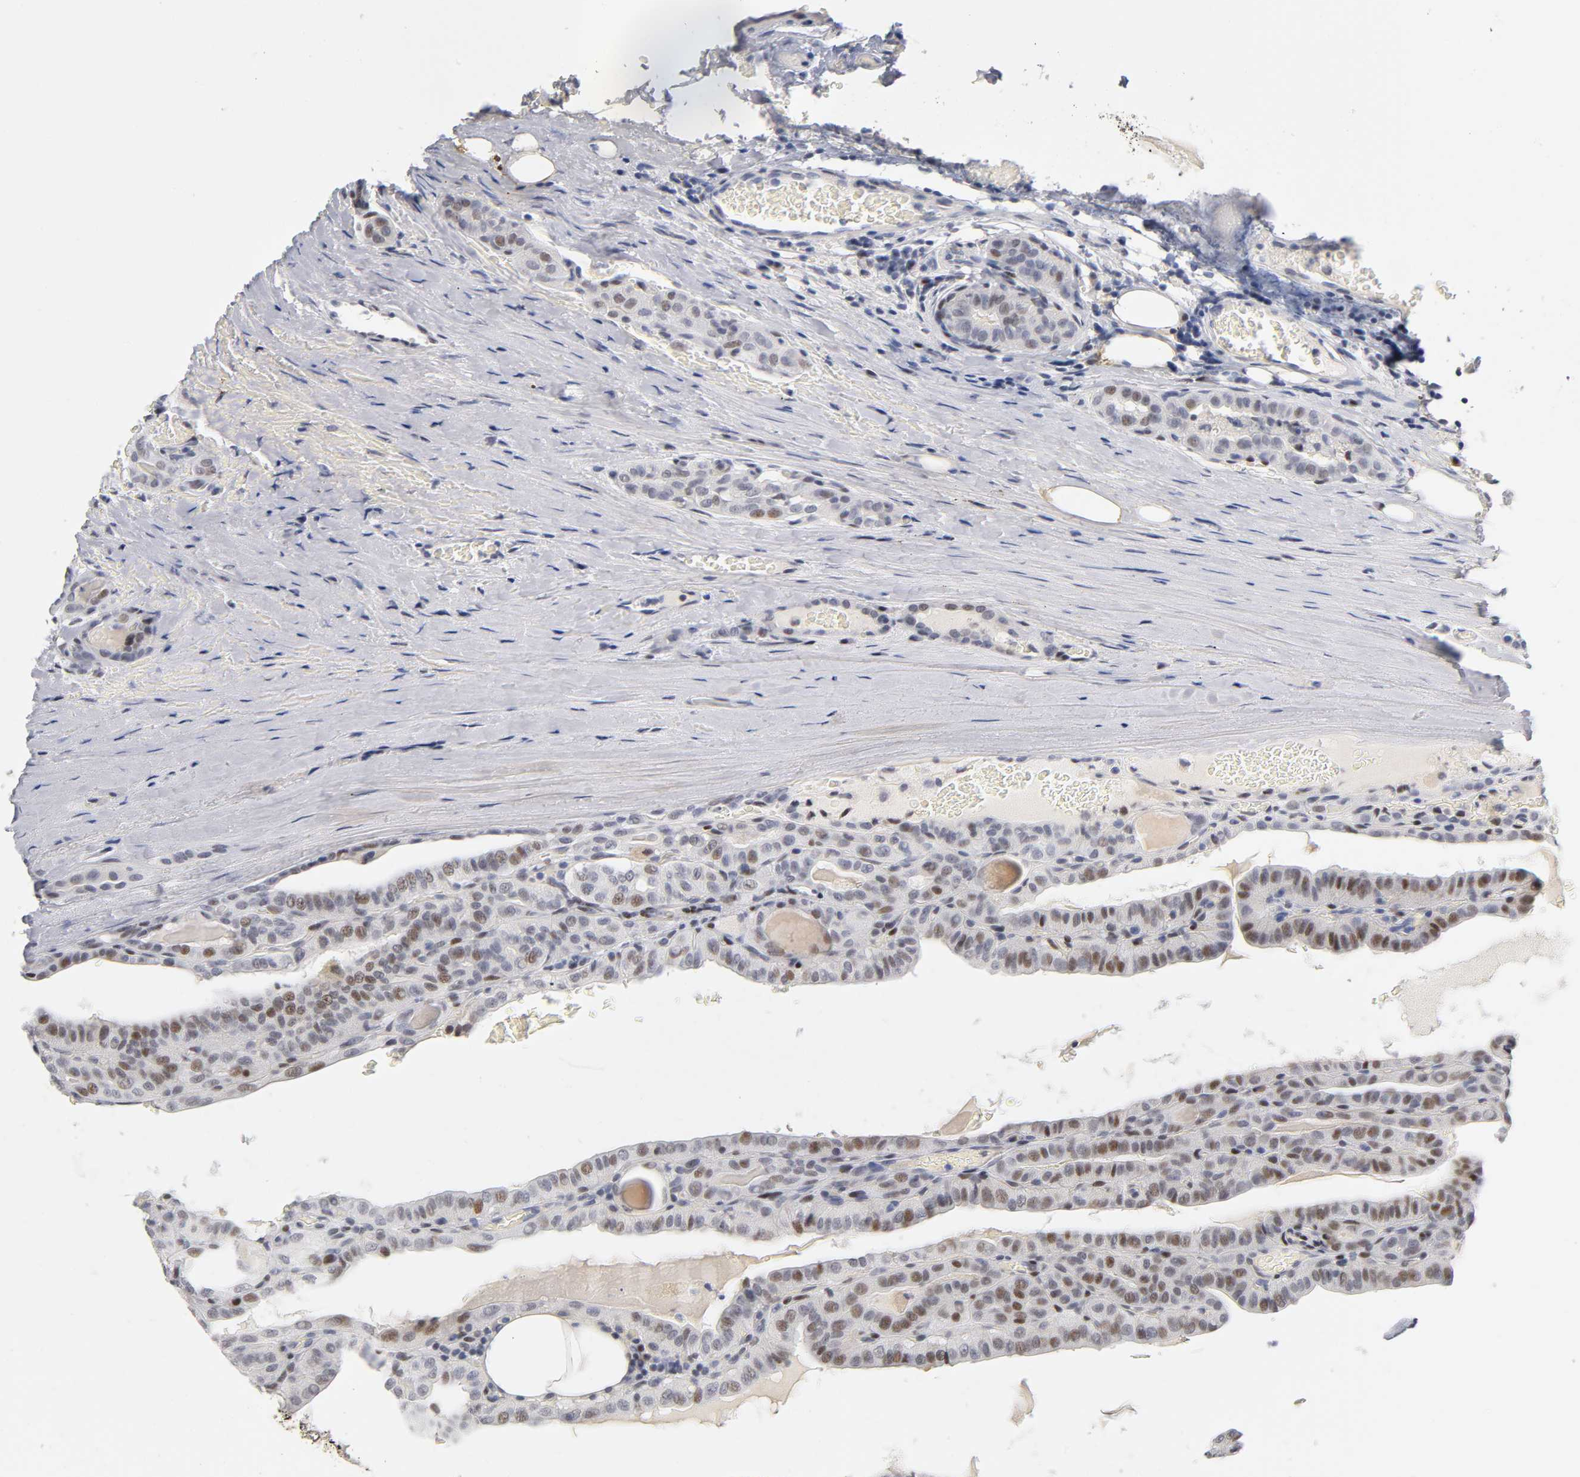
{"staining": {"intensity": "moderate", "quantity": "25%-75%", "location": "nuclear"}, "tissue": "thyroid cancer", "cell_type": "Tumor cells", "image_type": "cancer", "snomed": [{"axis": "morphology", "description": "Papillary adenocarcinoma, NOS"}, {"axis": "topography", "description": "Thyroid gland"}], "caption": "This is a micrograph of immunohistochemistry (IHC) staining of thyroid papillary adenocarcinoma, which shows moderate expression in the nuclear of tumor cells.", "gene": "SP3", "patient": {"sex": "male", "age": 77}}